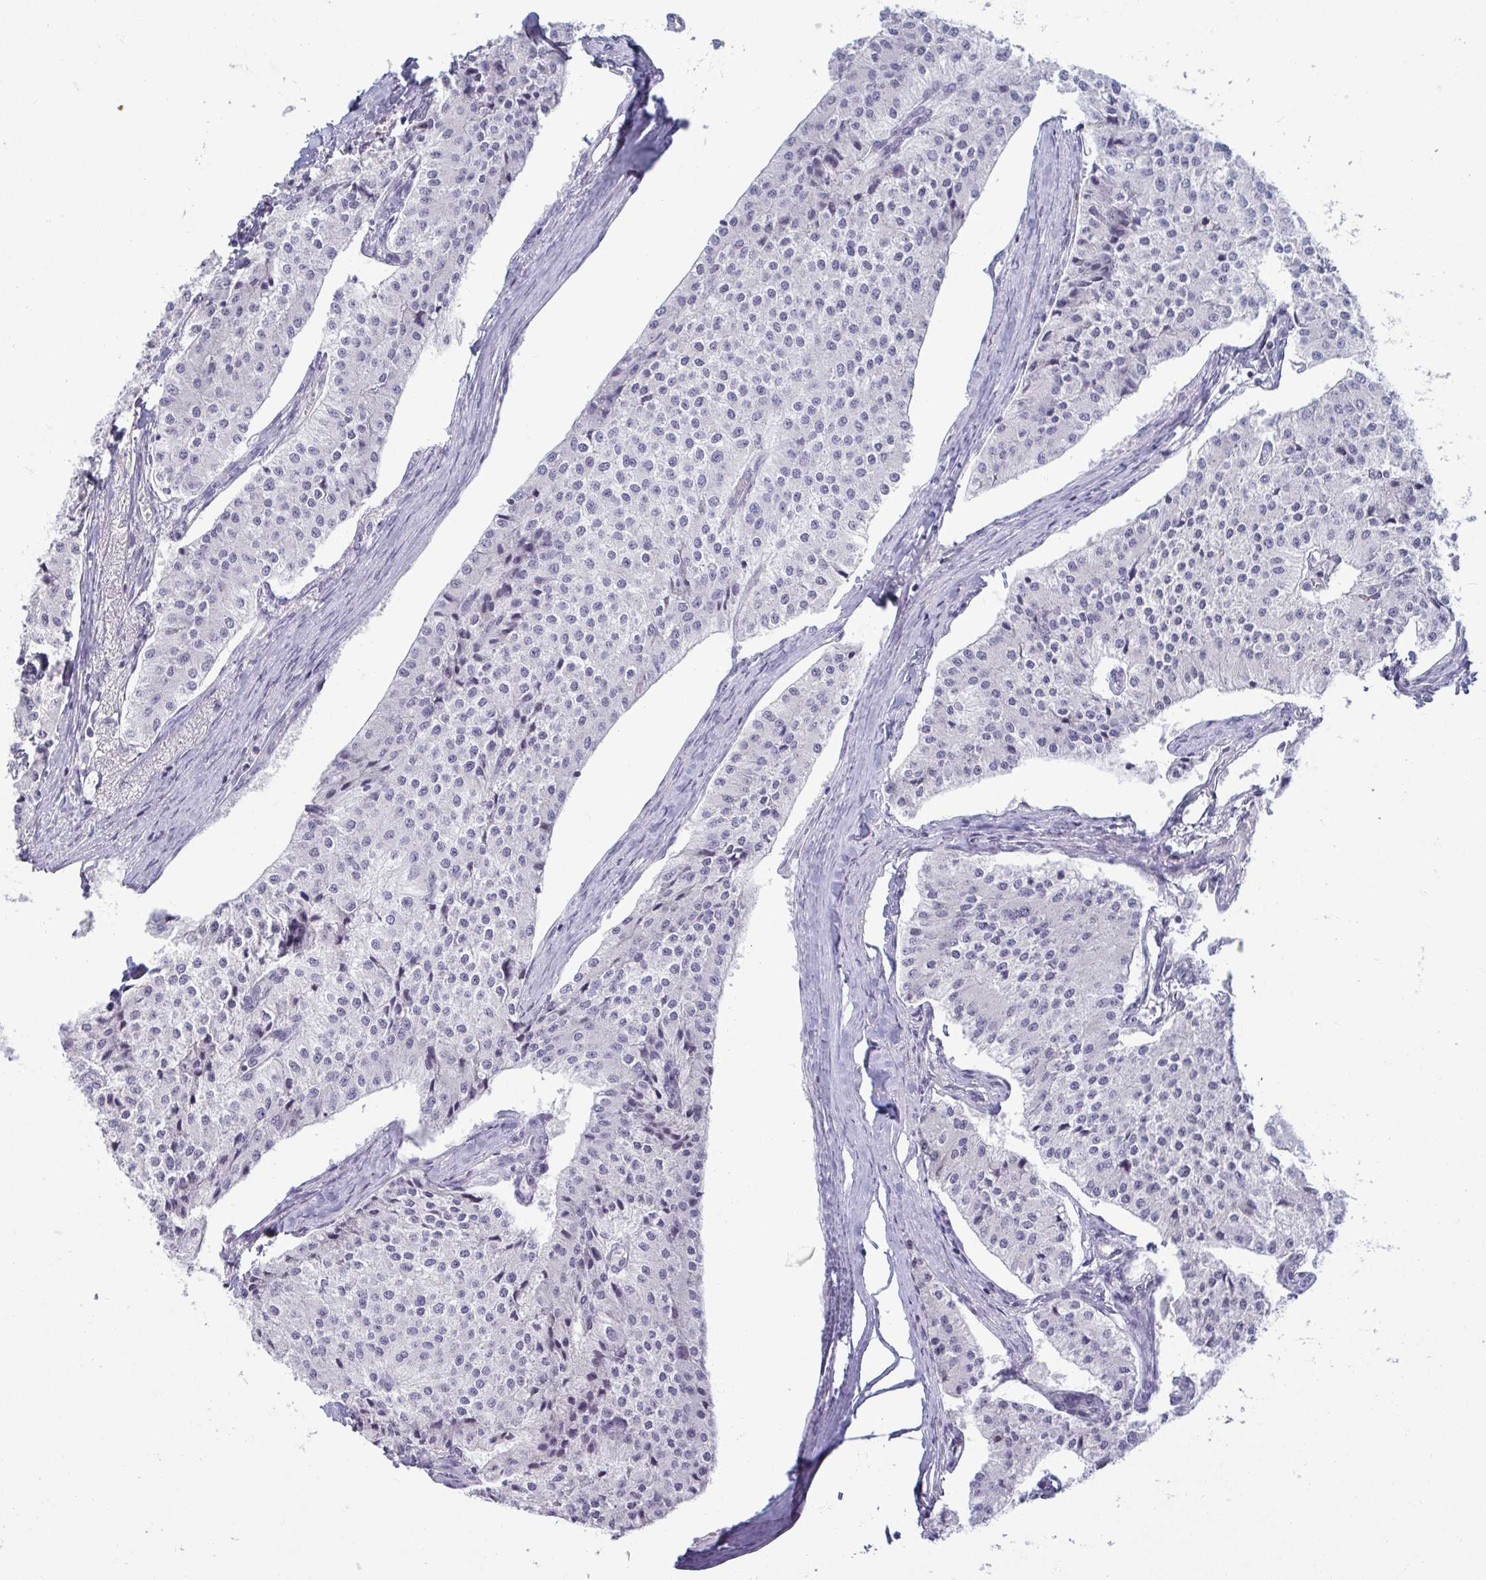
{"staining": {"intensity": "negative", "quantity": "none", "location": "none"}, "tissue": "carcinoid", "cell_type": "Tumor cells", "image_type": "cancer", "snomed": [{"axis": "morphology", "description": "Carcinoid, malignant, NOS"}, {"axis": "topography", "description": "Colon"}], "caption": "Immunohistochemical staining of human carcinoid demonstrates no significant expression in tumor cells. (DAB (3,3'-diaminobenzidine) immunohistochemistry with hematoxylin counter stain).", "gene": "RNASEH1", "patient": {"sex": "female", "age": 52}}